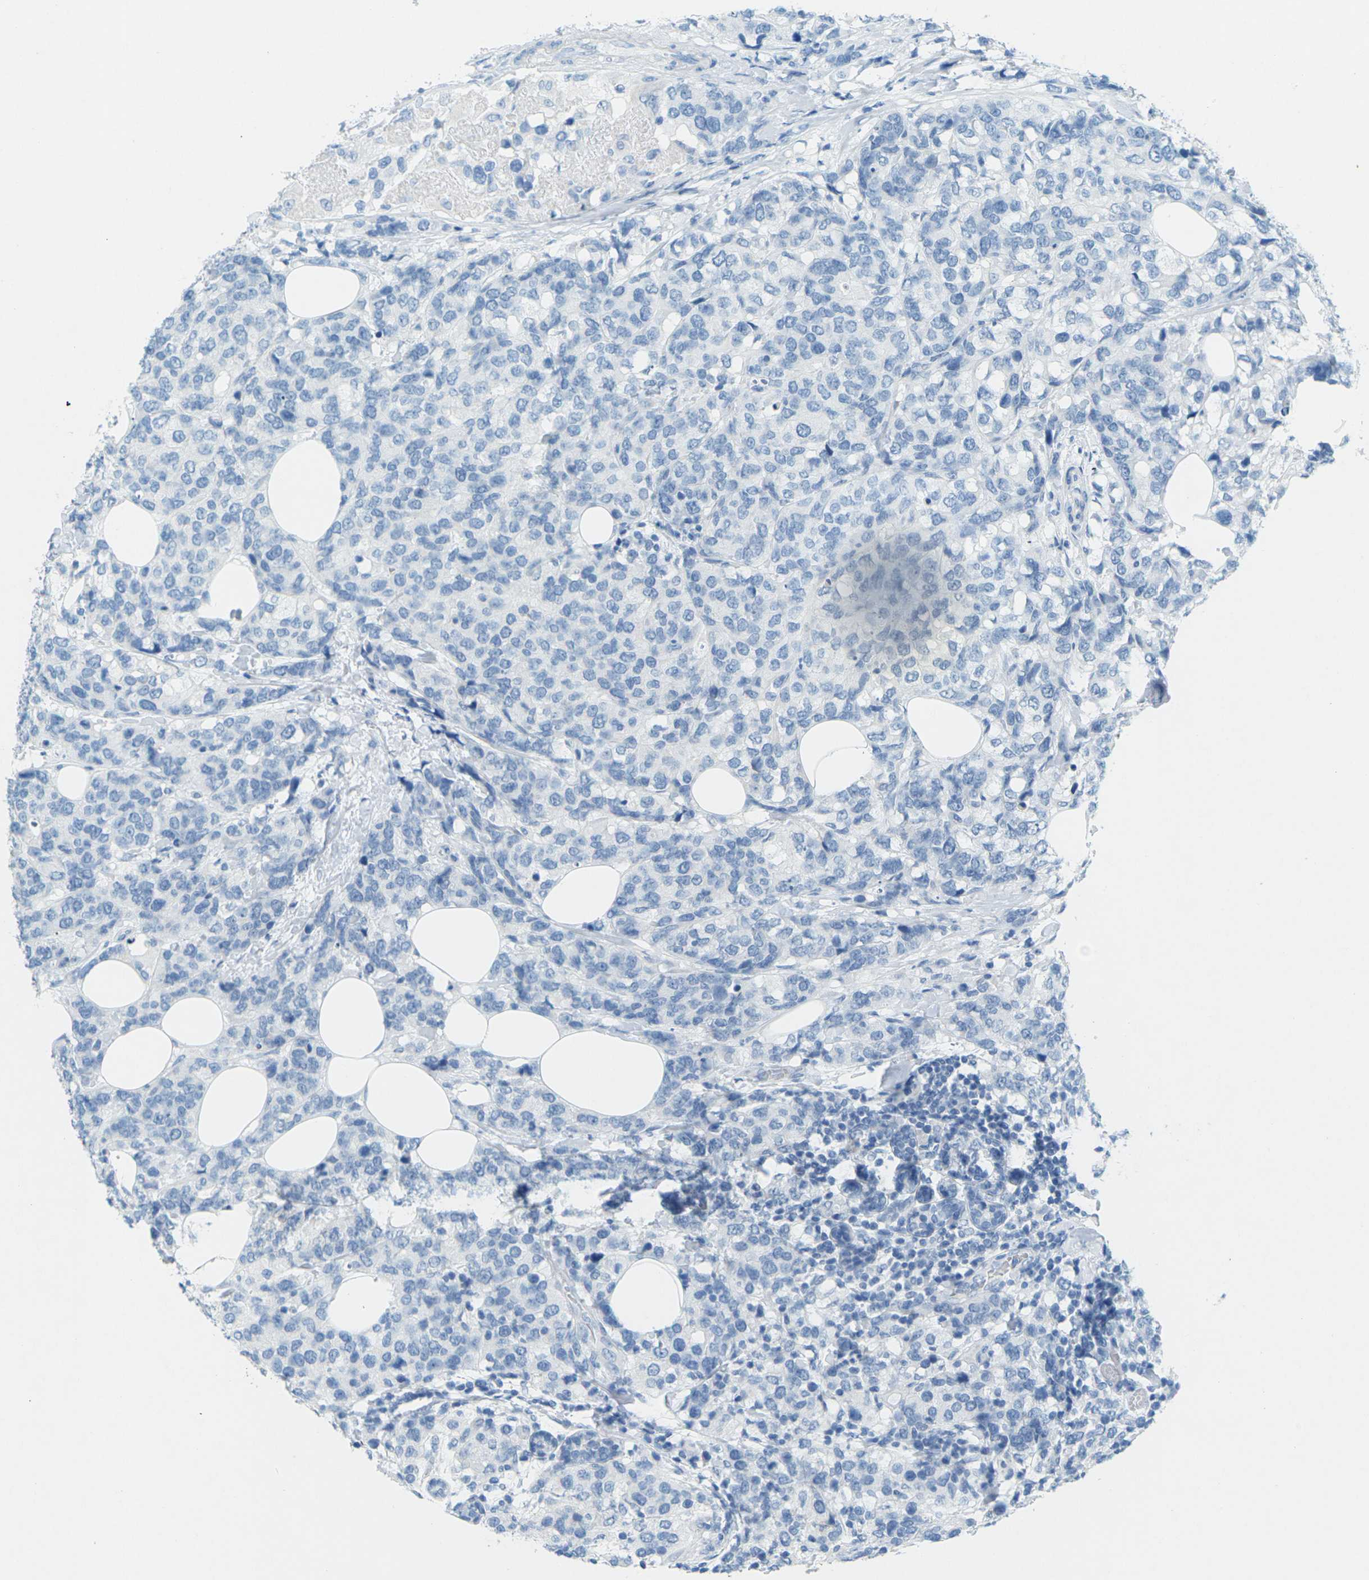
{"staining": {"intensity": "negative", "quantity": "none", "location": "none"}, "tissue": "breast cancer", "cell_type": "Tumor cells", "image_type": "cancer", "snomed": [{"axis": "morphology", "description": "Lobular carcinoma"}, {"axis": "topography", "description": "Breast"}], "caption": "Immunohistochemical staining of breast cancer demonstrates no significant staining in tumor cells. Nuclei are stained in blue.", "gene": "CDH16", "patient": {"sex": "female", "age": 59}}